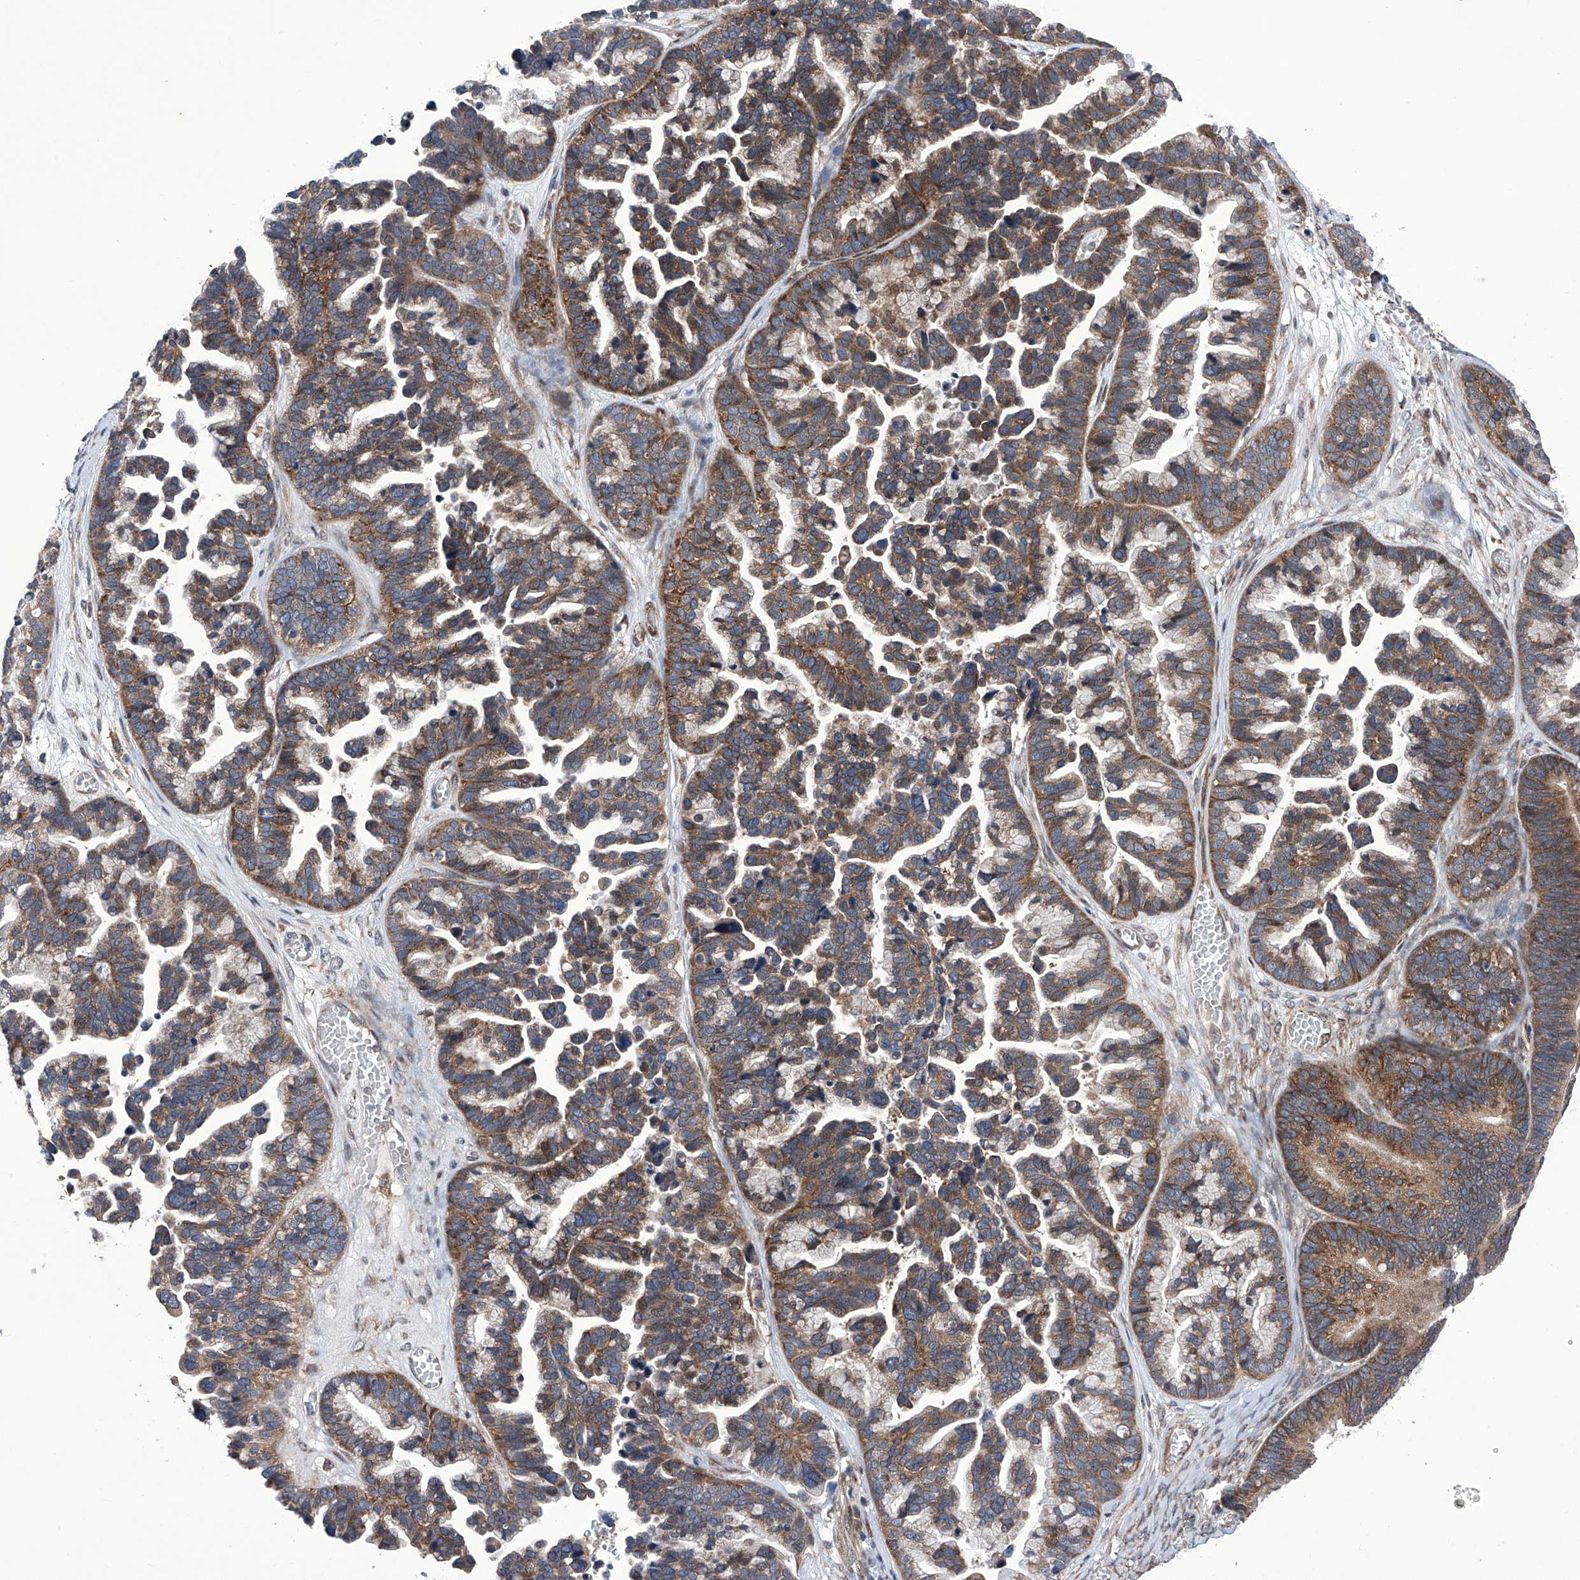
{"staining": {"intensity": "moderate", "quantity": ">75%", "location": "cytoplasmic/membranous"}, "tissue": "ovarian cancer", "cell_type": "Tumor cells", "image_type": "cancer", "snomed": [{"axis": "morphology", "description": "Cystadenocarcinoma, serous, NOS"}, {"axis": "topography", "description": "Ovary"}], "caption": "Brown immunohistochemical staining in human ovarian cancer (serous cystadenocarcinoma) displays moderate cytoplasmic/membranous positivity in about >75% of tumor cells. (Brightfield microscopy of DAB IHC at high magnification).", "gene": "KTI12", "patient": {"sex": "female", "age": 56}}